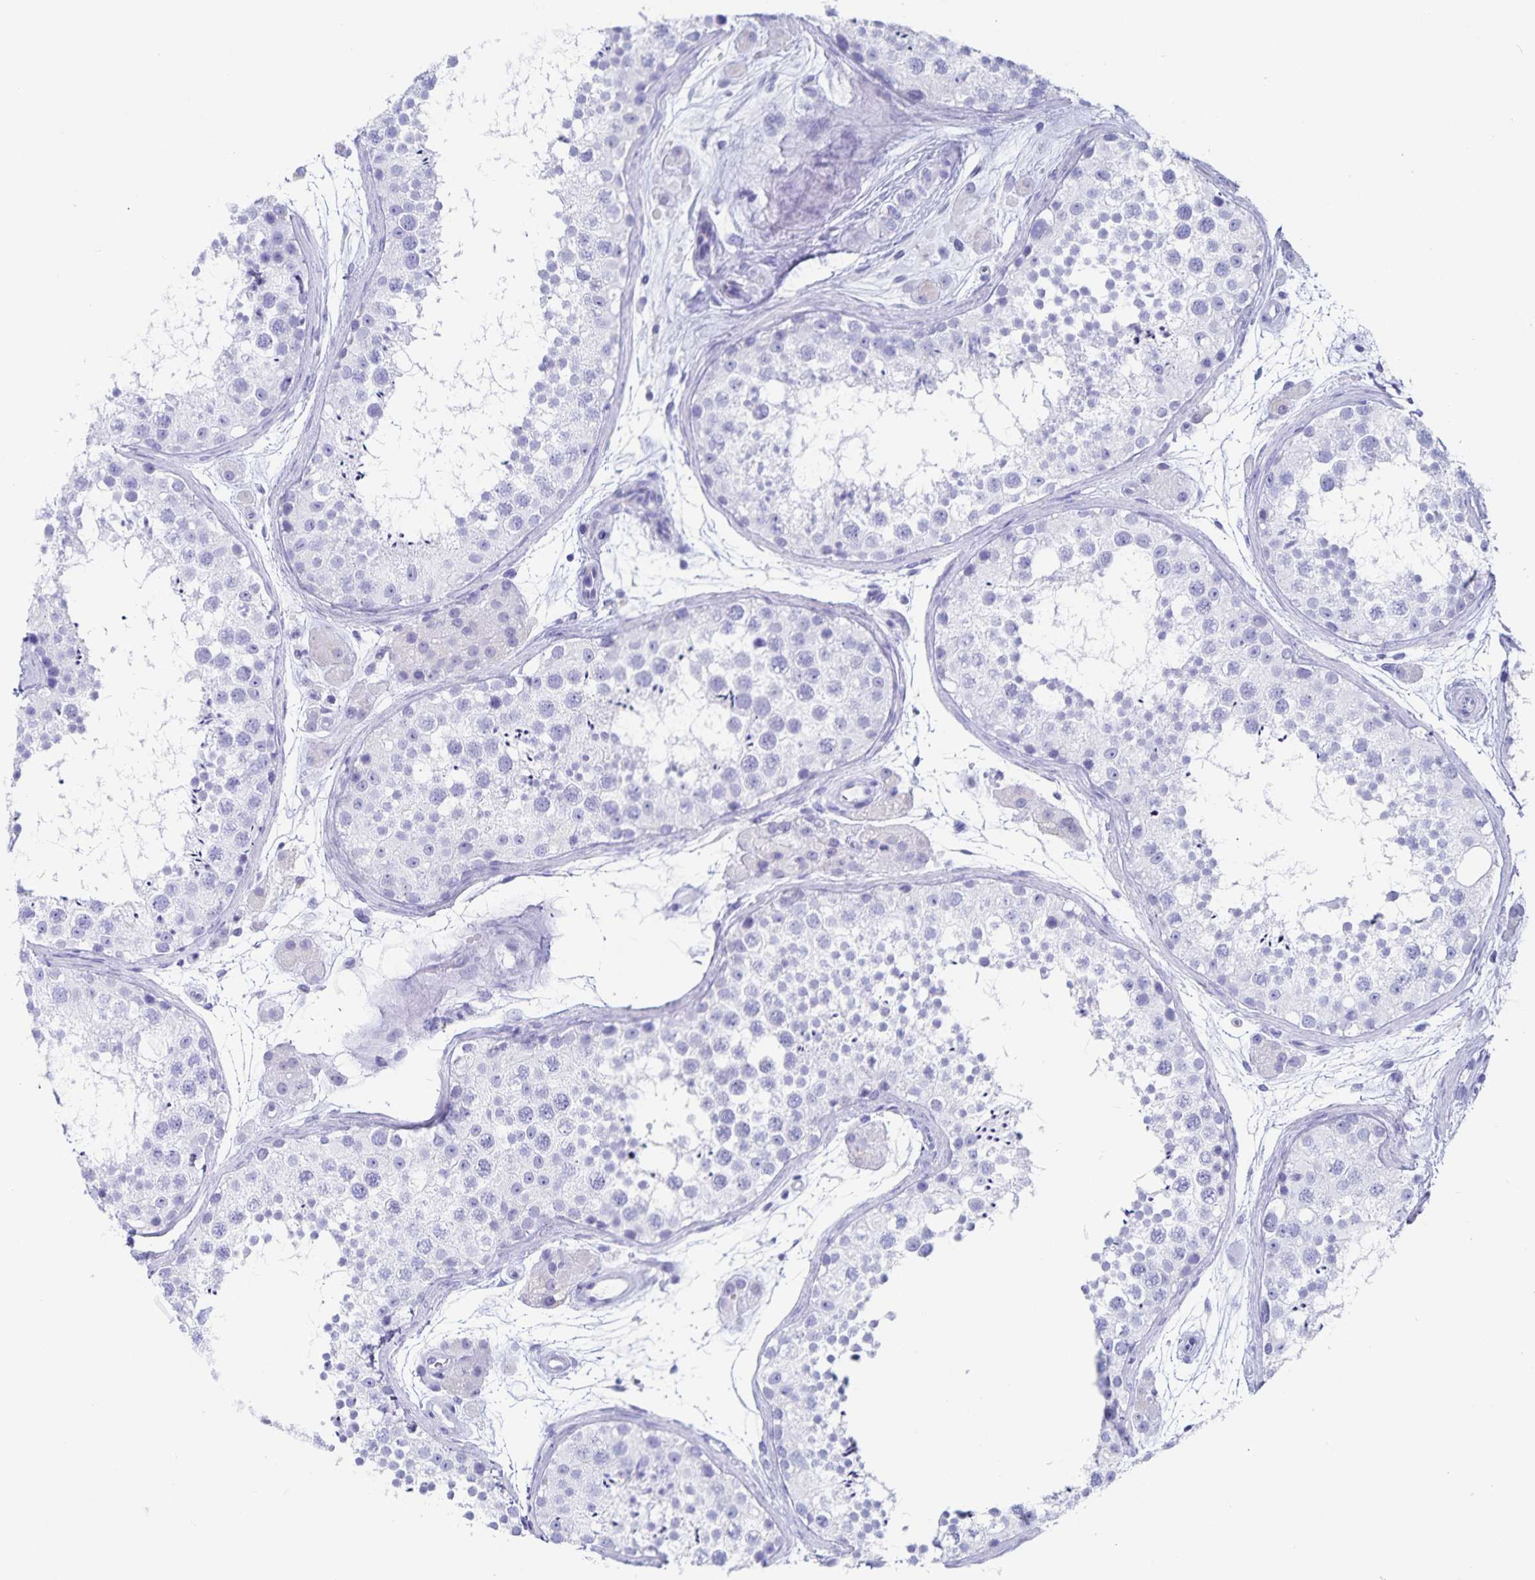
{"staining": {"intensity": "negative", "quantity": "none", "location": "none"}, "tissue": "testis", "cell_type": "Cells in seminiferous ducts", "image_type": "normal", "snomed": [{"axis": "morphology", "description": "Normal tissue, NOS"}, {"axis": "topography", "description": "Testis"}], "caption": "This is an IHC micrograph of normal testis. There is no expression in cells in seminiferous ducts.", "gene": "C19orf73", "patient": {"sex": "male", "age": 41}}